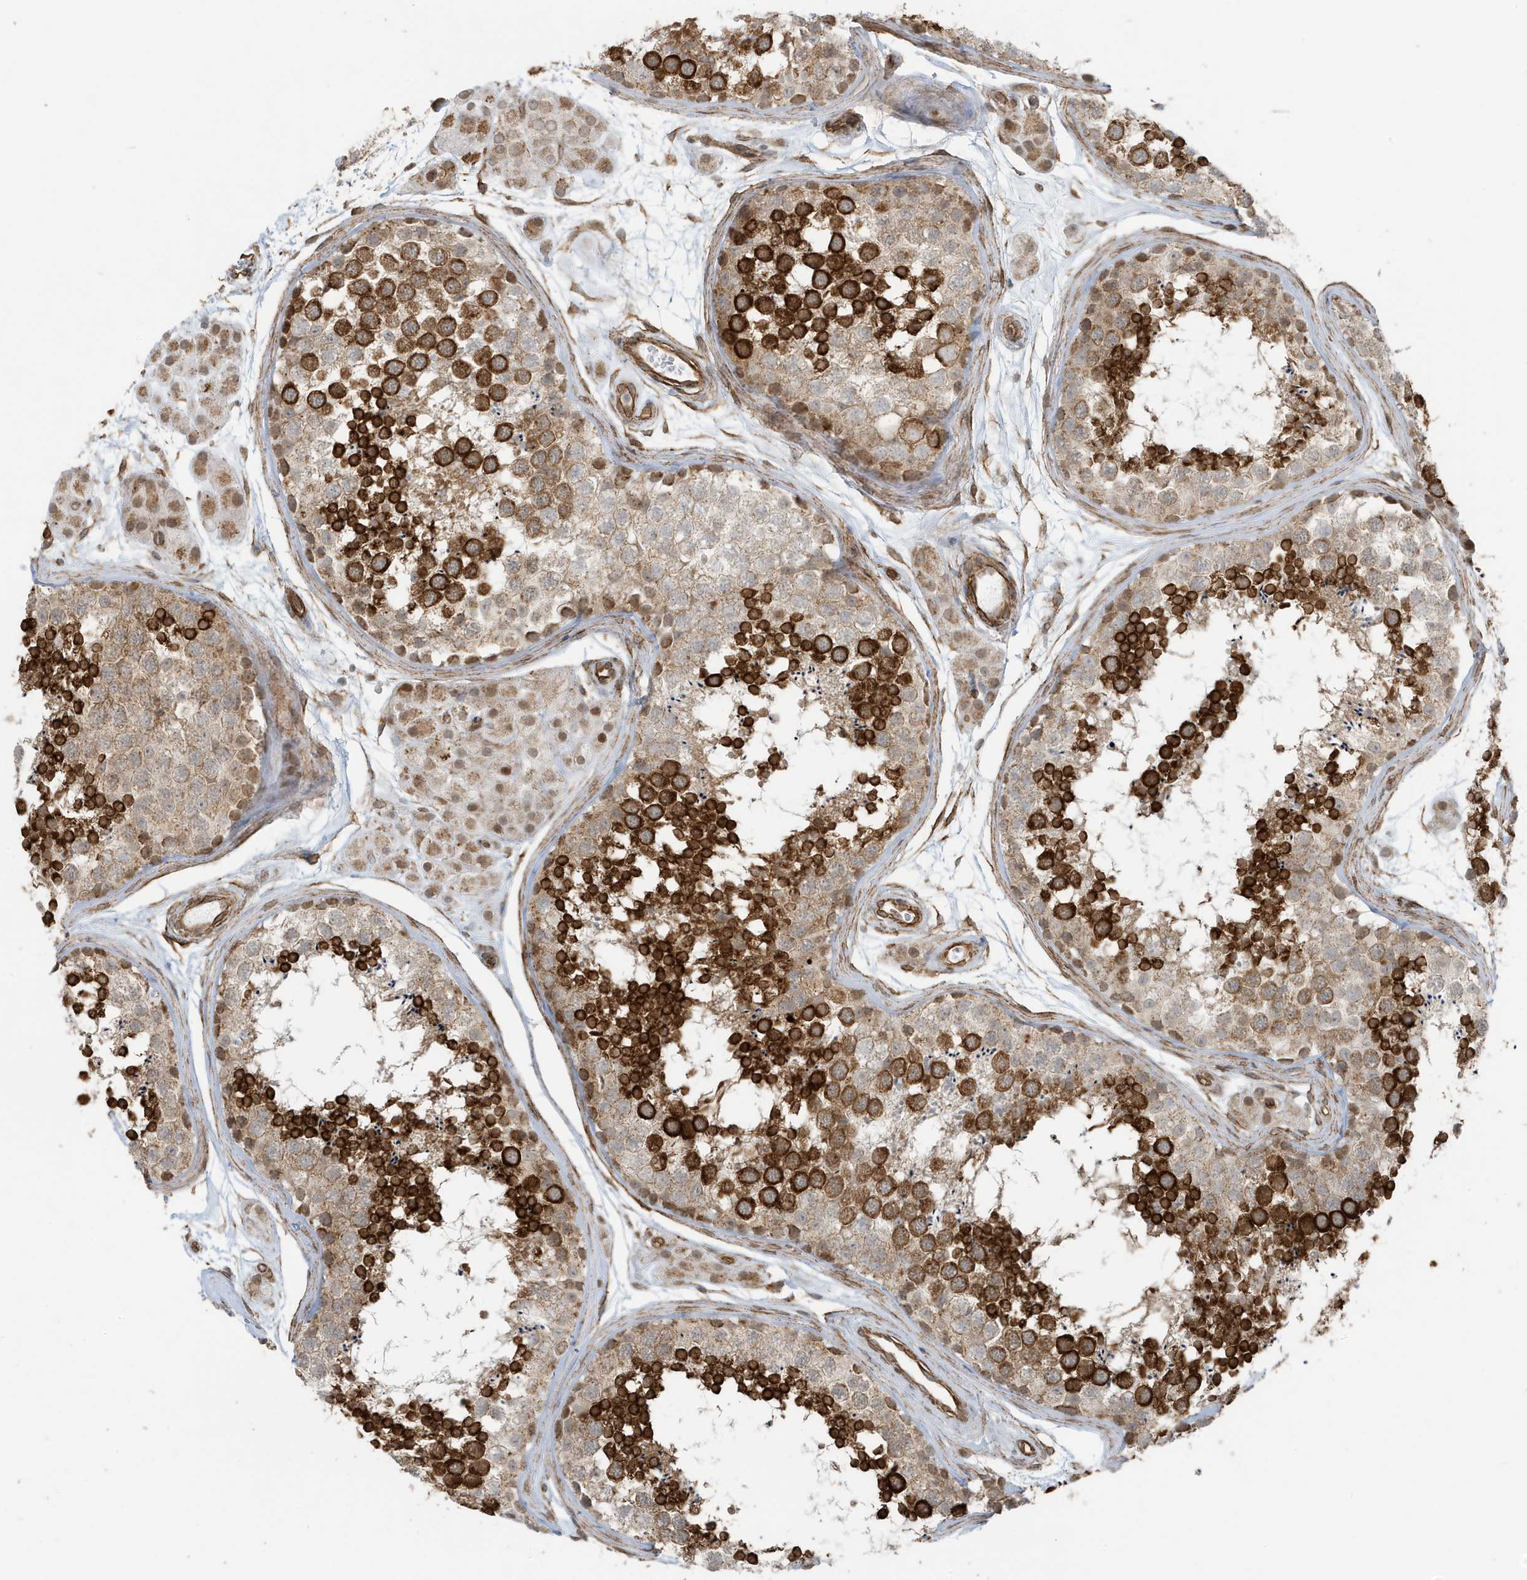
{"staining": {"intensity": "strong", "quantity": "25%-75%", "location": "cytoplasmic/membranous"}, "tissue": "testis", "cell_type": "Cells in seminiferous ducts", "image_type": "normal", "snomed": [{"axis": "morphology", "description": "Normal tissue, NOS"}, {"axis": "topography", "description": "Testis"}], "caption": "Testis stained with a brown dye exhibits strong cytoplasmic/membranous positive staining in about 25%-75% of cells in seminiferous ducts.", "gene": "CHCHD4", "patient": {"sex": "male", "age": 56}}